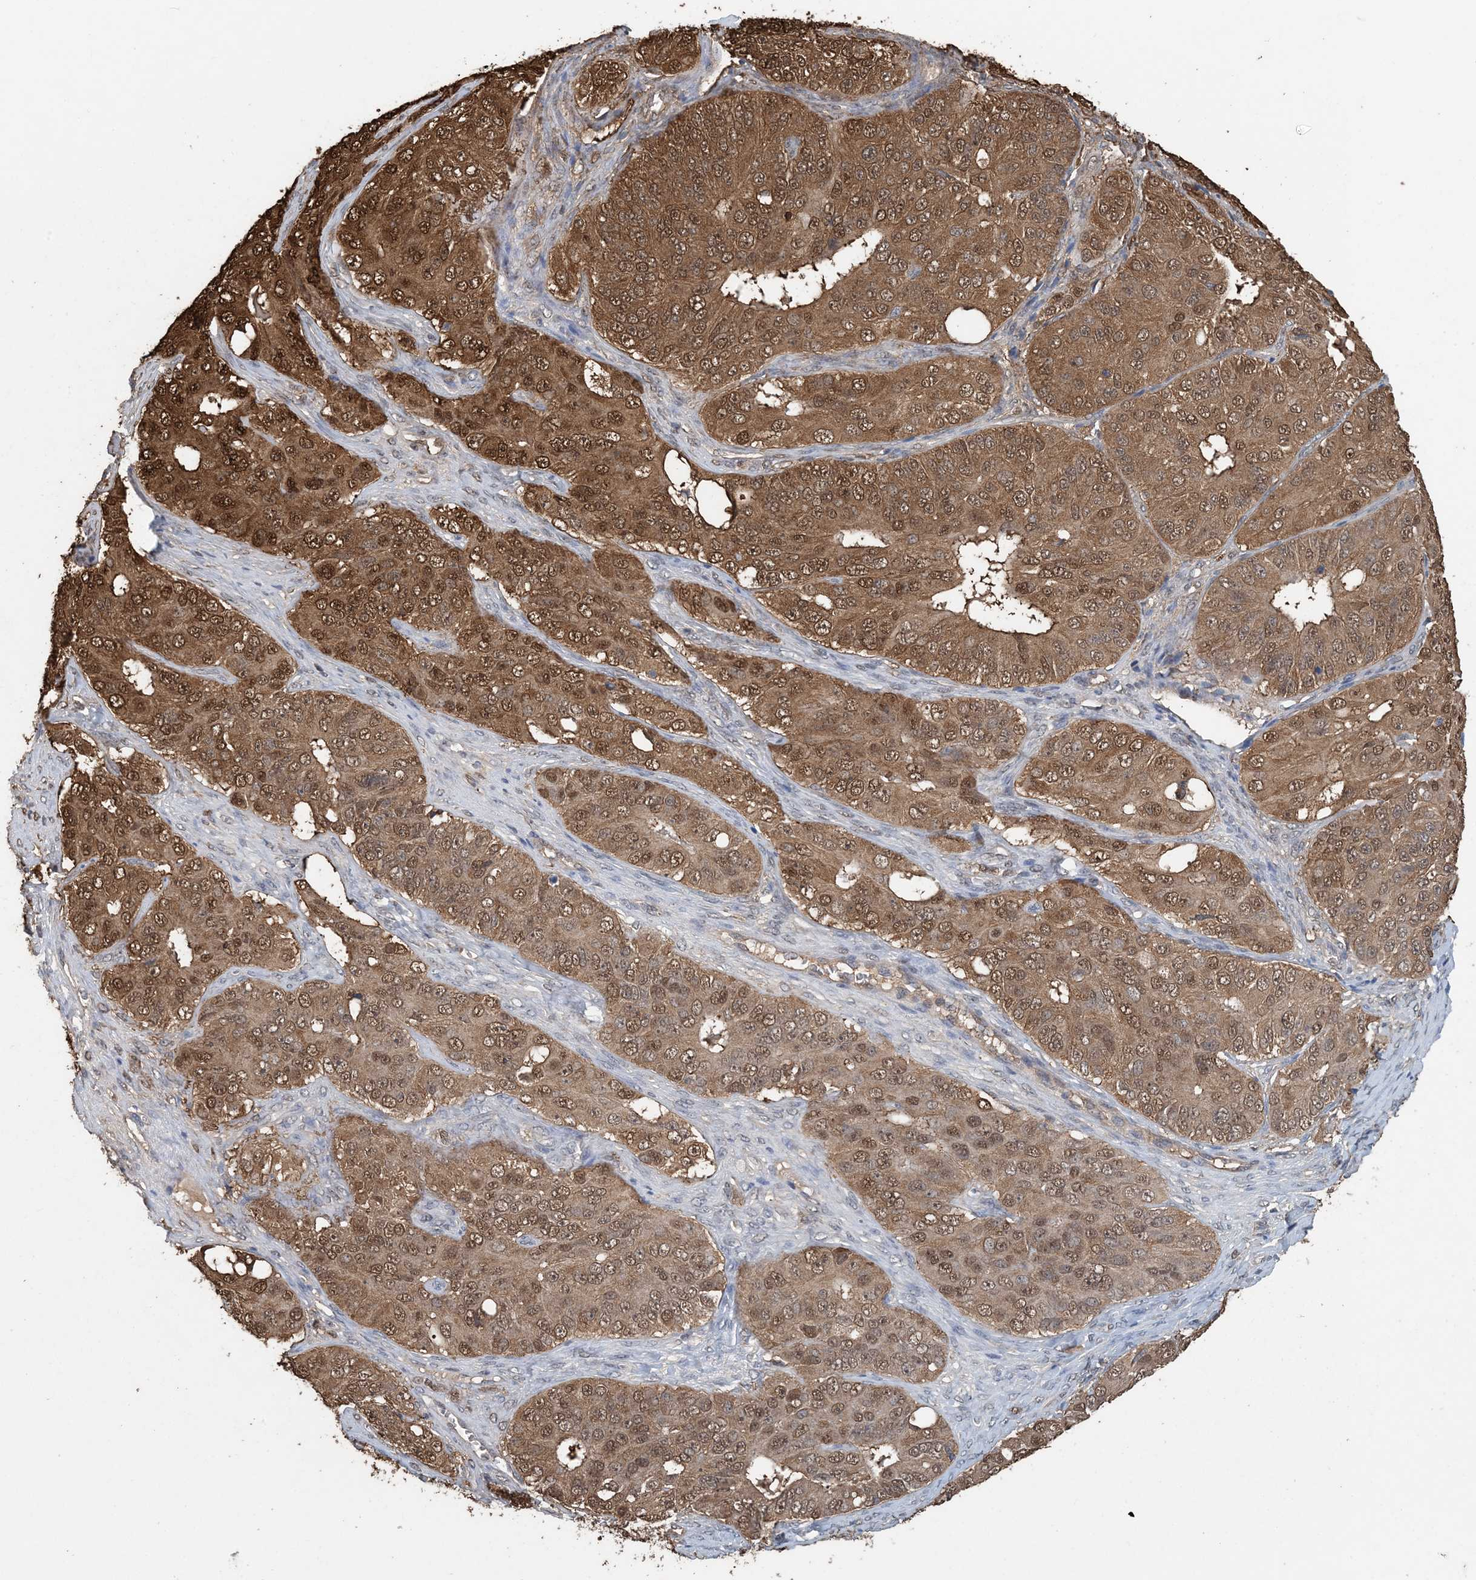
{"staining": {"intensity": "moderate", "quantity": ">75%", "location": "cytoplasmic/membranous,nuclear"}, "tissue": "ovarian cancer", "cell_type": "Tumor cells", "image_type": "cancer", "snomed": [{"axis": "morphology", "description": "Carcinoma, endometroid"}, {"axis": "topography", "description": "Ovary"}], "caption": "Immunohistochemical staining of human endometroid carcinoma (ovarian) demonstrates moderate cytoplasmic/membranous and nuclear protein staining in approximately >75% of tumor cells.", "gene": "HIKESHI", "patient": {"sex": "female", "age": 51}}